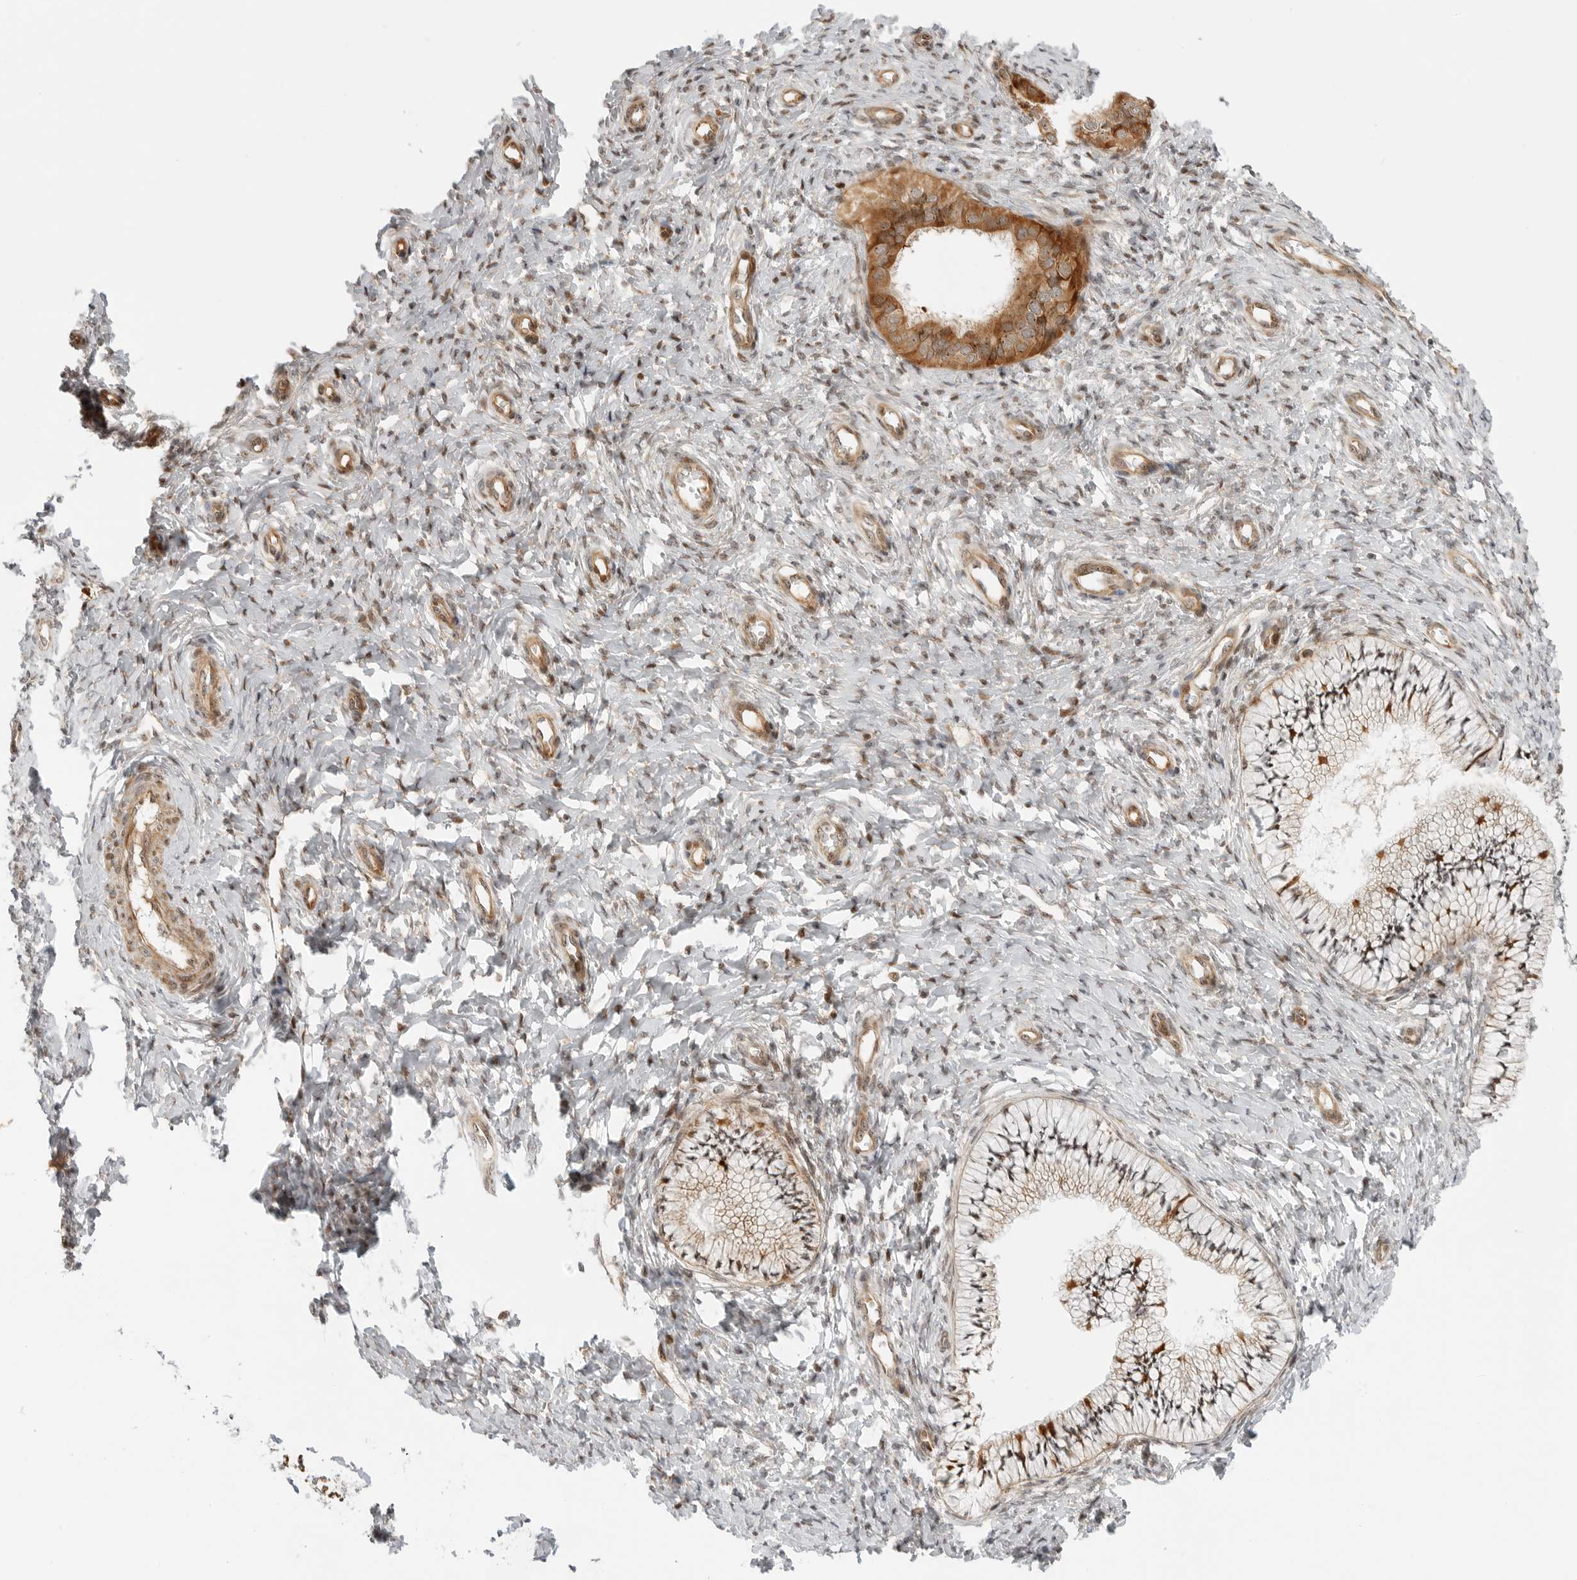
{"staining": {"intensity": "moderate", "quantity": ">75%", "location": "cytoplasmic/membranous,nuclear"}, "tissue": "cervix", "cell_type": "Glandular cells", "image_type": "normal", "snomed": [{"axis": "morphology", "description": "Normal tissue, NOS"}, {"axis": "topography", "description": "Cervix"}], "caption": "The histopathology image shows staining of benign cervix, revealing moderate cytoplasmic/membranous,nuclear protein expression (brown color) within glandular cells.", "gene": "DSCC1", "patient": {"sex": "female", "age": 36}}